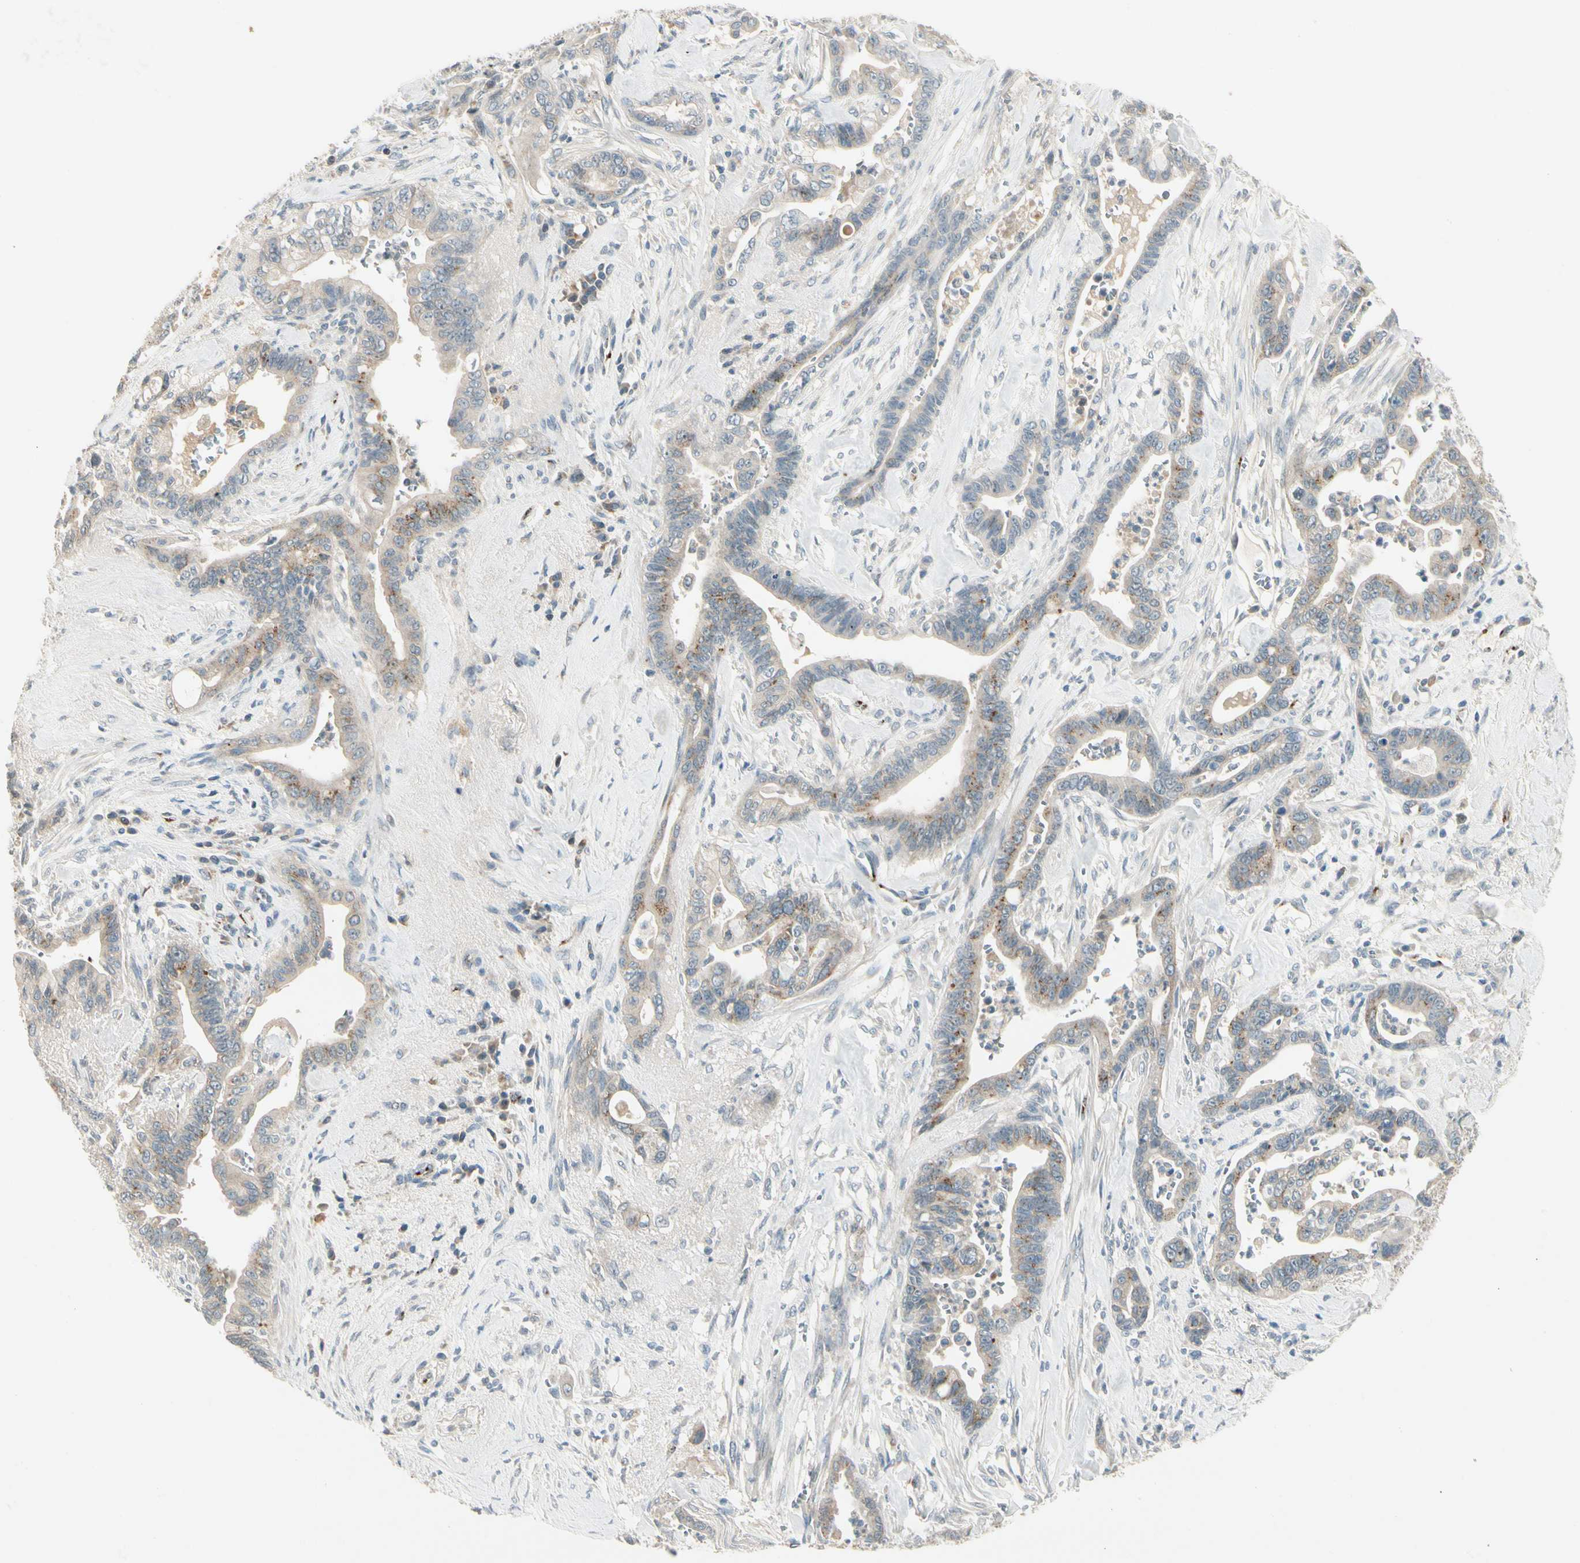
{"staining": {"intensity": "moderate", "quantity": "25%-75%", "location": "cytoplasmic/membranous"}, "tissue": "pancreatic cancer", "cell_type": "Tumor cells", "image_type": "cancer", "snomed": [{"axis": "morphology", "description": "Adenocarcinoma, NOS"}, {"axis": "topography", "description": "Pancreas"}], "caption": "This photomicrograph demonstrates IHC staining of pancreatic adenocarcinoma, with medium moderate cytoplasmic/membranous staining in about 25%-75% of tumor cells.", "gene": "MANSC1", "patient": {"sex": "male", "age": 70}}